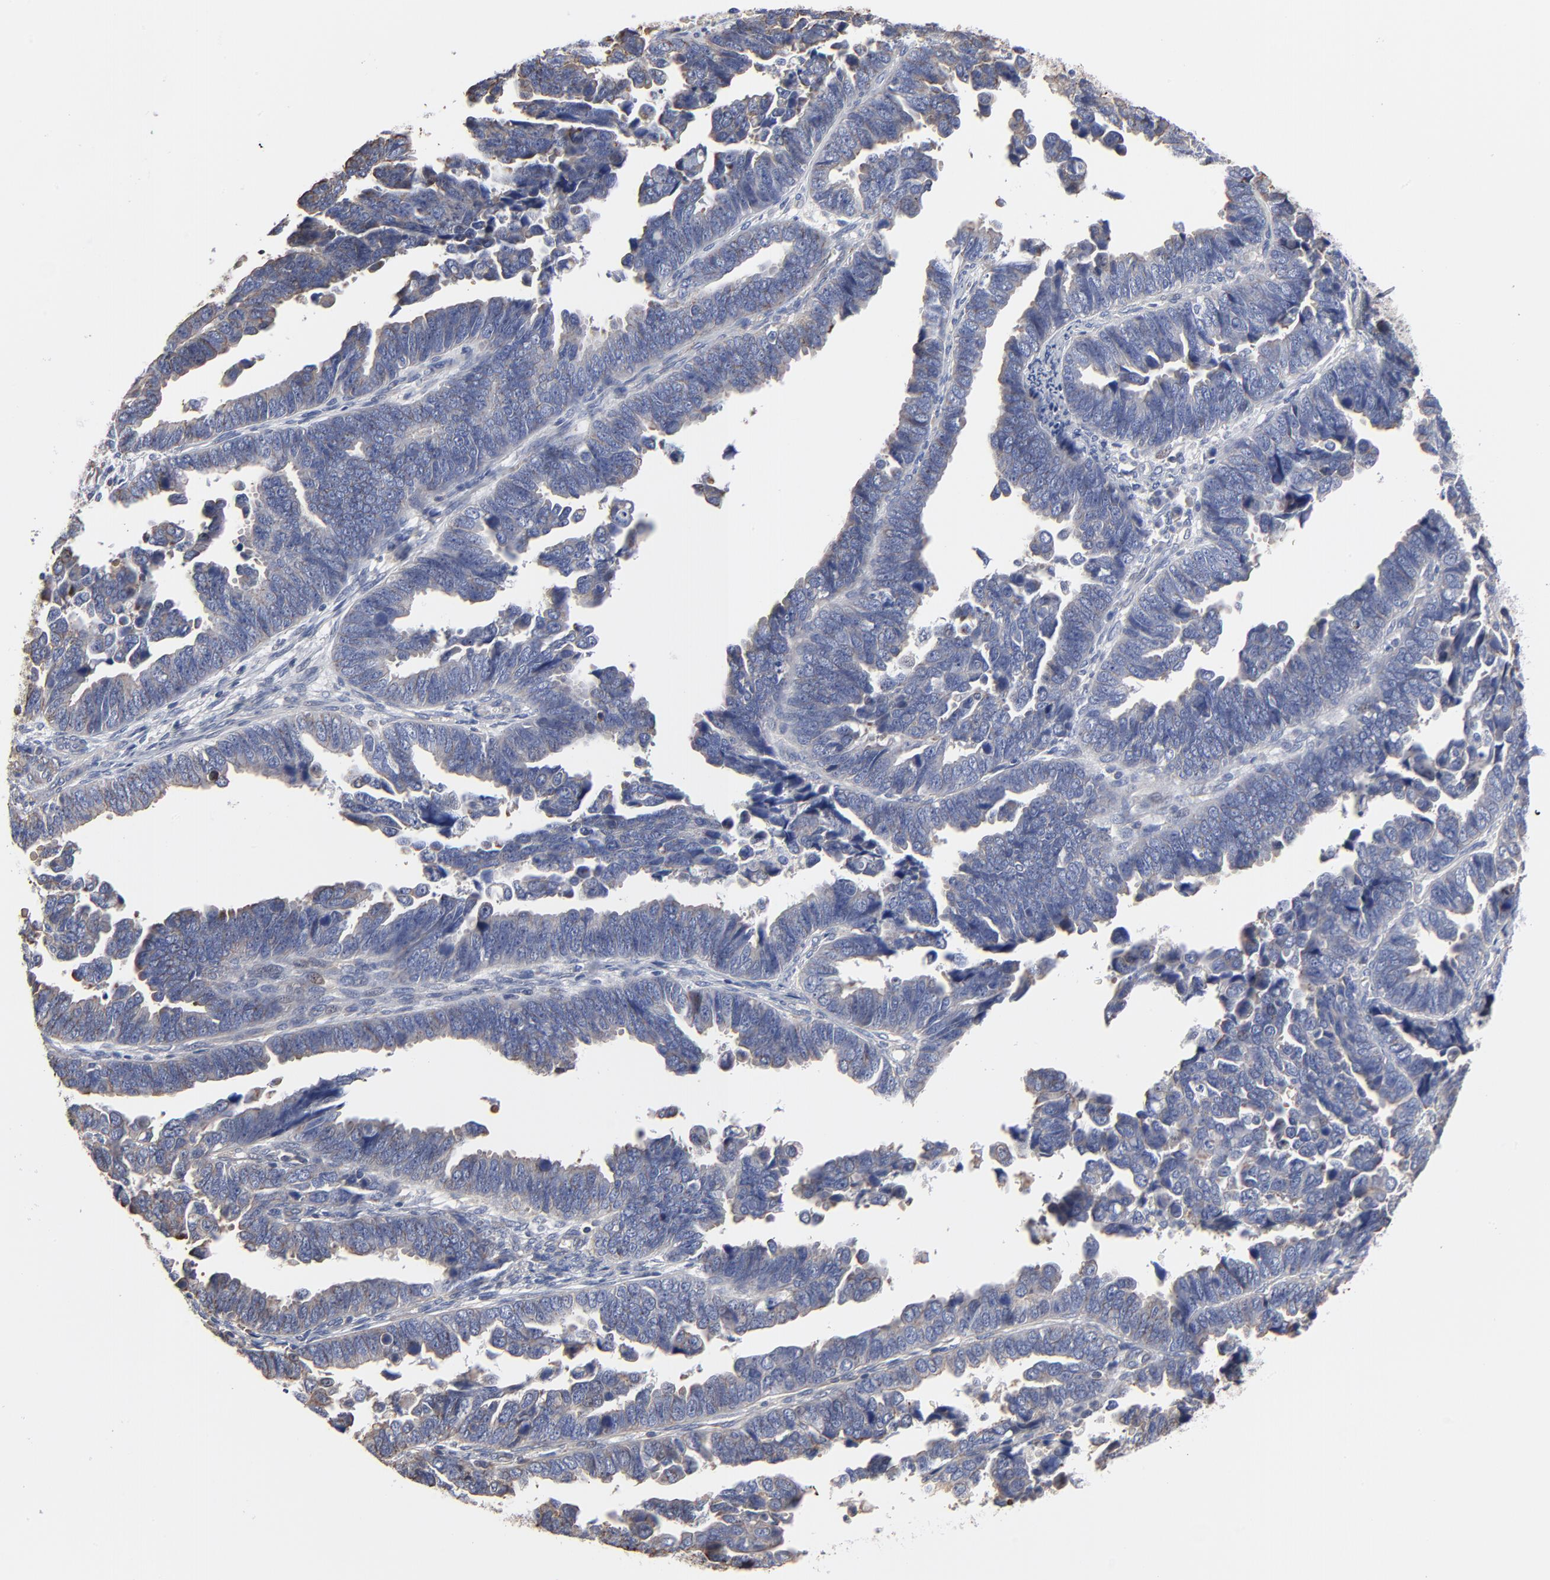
{"staining": {"intensity": "negative", "quantity": "none", "location": "none"}, "tissue": "endometrial cancer", "cell_type": "Tumor cells", "image_type": "cancer", "snomed": [{"axis": "morphology", "description": "Adenocarcinoma, NOS"}, {"axis": "topography", "description": "Endometrium"}], "caption": "IHC micrograph of endometrial adenocarcinoma stained for a protein (brown), which displays no staining in tumor cells.", "gene": "ACTA2", "patient": {"sex": "female", "age": 75}}